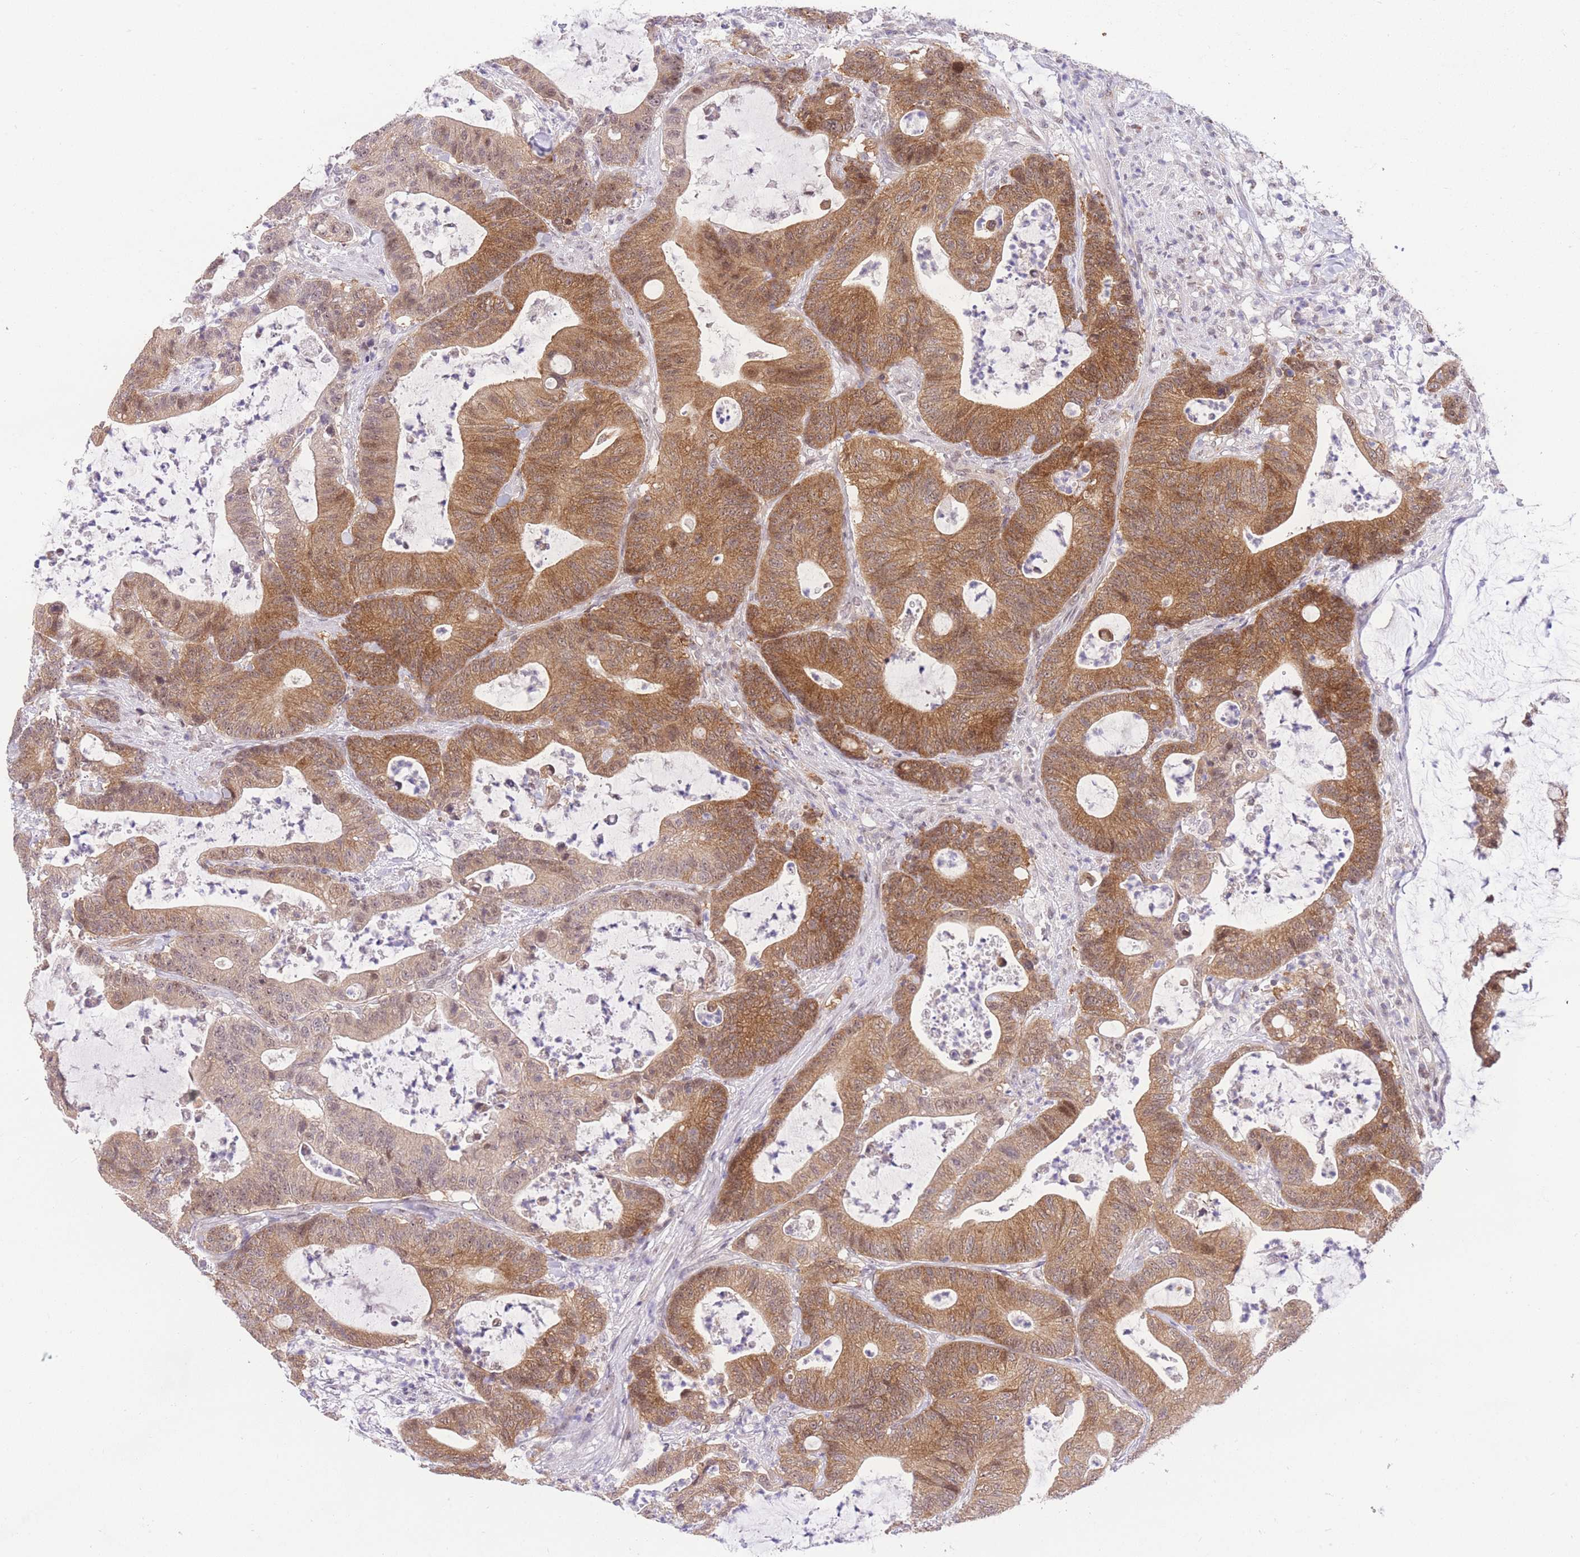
{"staining": {"intensity": "moderate", "quantity": ">75%", "location": "cytoplasmic/membranous"}, "tissue": "colorectal cancer", "cell_type": "Tumor cells", "image_type": "cancer", "snomed": [{"axis": "morphology", "description": "Adenocarcinoma, NOS"}, {"axis": "topography", "description": "Colon"}], "caption": "Human colorectal adenocarcinoma stained with a protein marker displays moderate staining in tumor cells.", "gene": "STK39", "patient": {"sex": "female", "age": 84}}